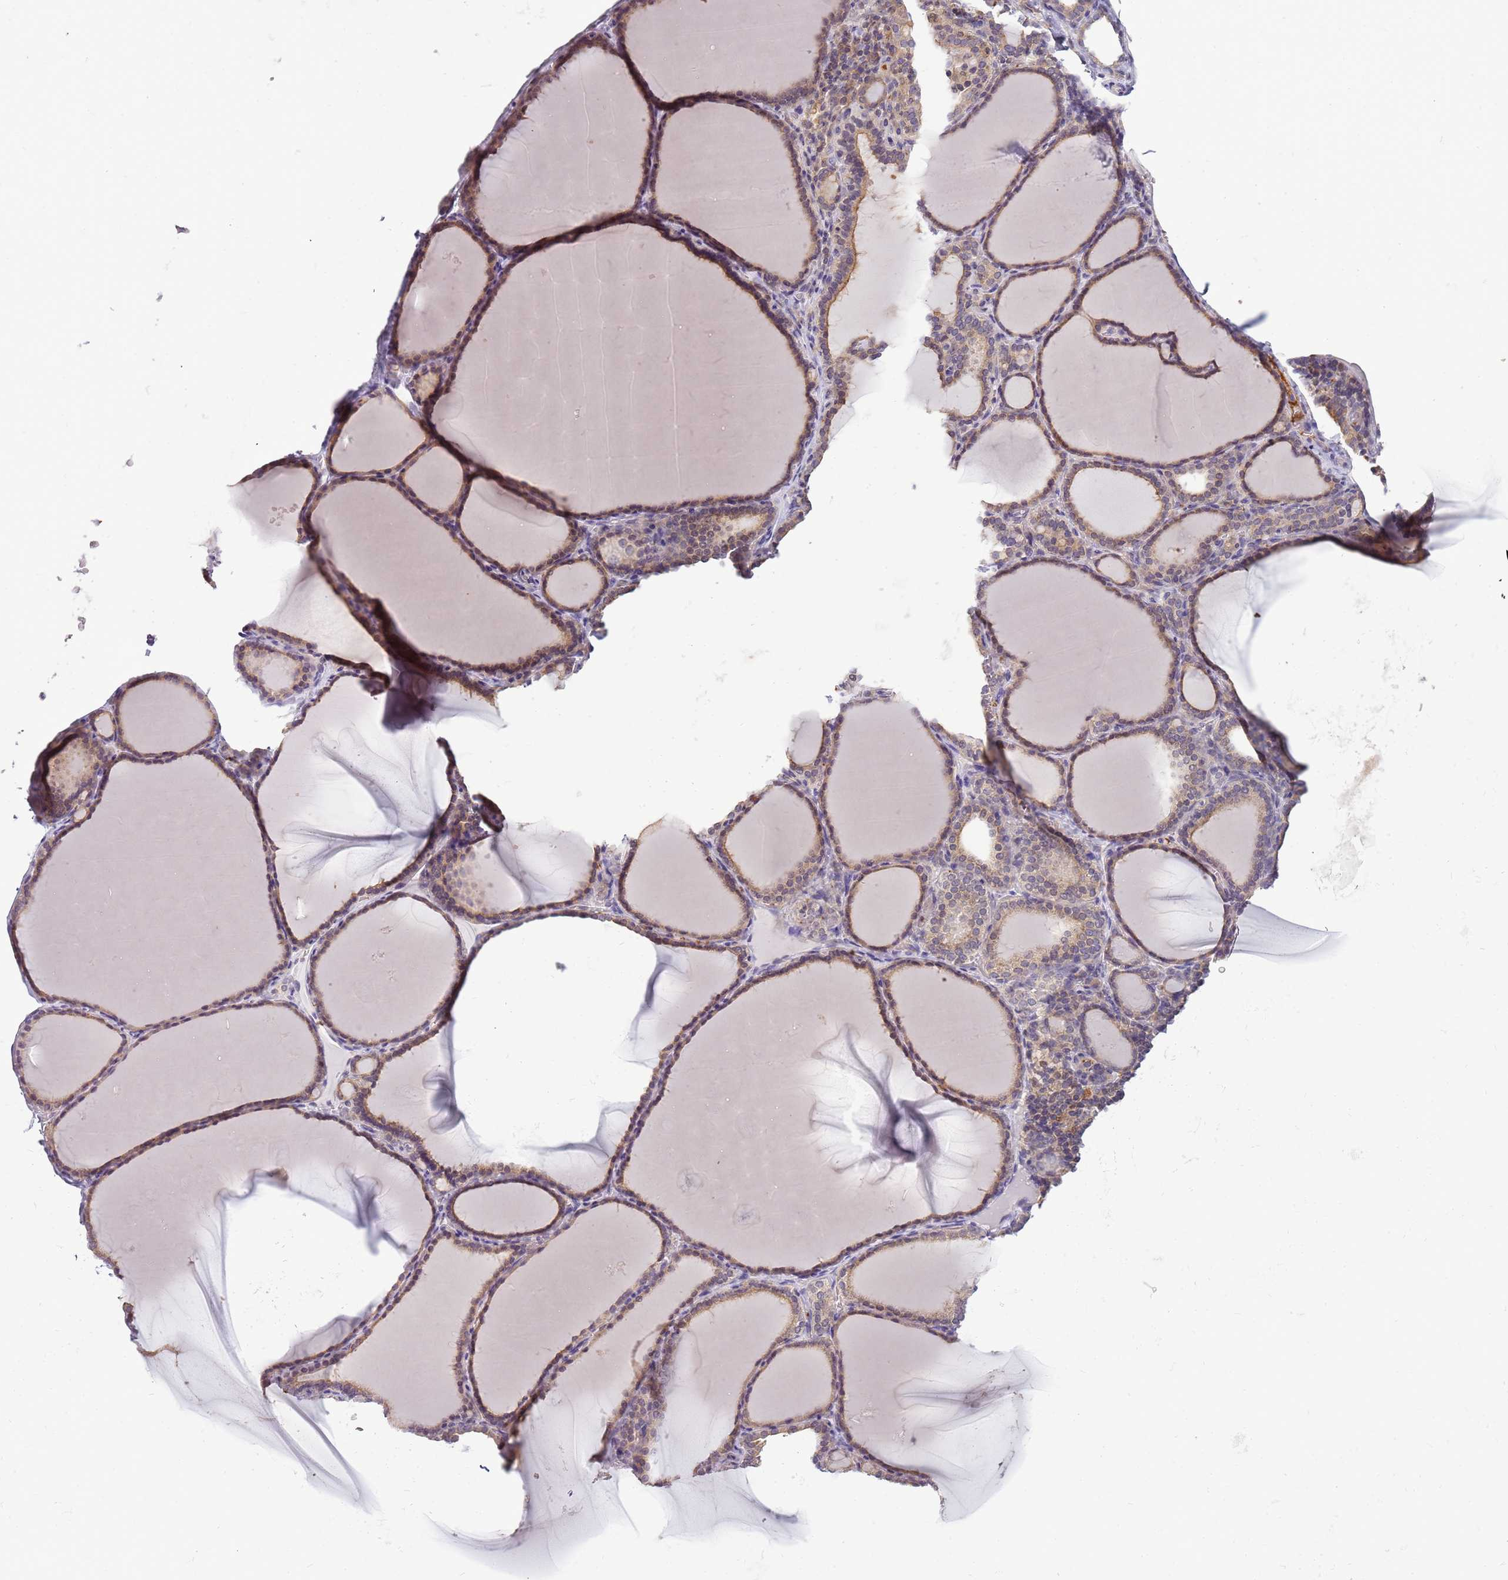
{"staining": {"intensity": "moderate", "quantity": ">75%", "location": "cytoplasmic/membranous"}, "tissue": "thyroid gland", "cell_type": "Glandular cells", "image_type": "normal", "snomed": [{"axis": "morphology", "description": "Normal tissue, NOS"}, {"axis": "topography", "description": "Thyroid gland"}], "caption": "Approximately >75% of glandular cells in benign human thyroid gland reveal moderate cytoplasmic/membranous protein positivity as visualized by brown immunohistochemical staining.", "gene": "CAPN7", "patient": {"sex": "female", "age": 39}}